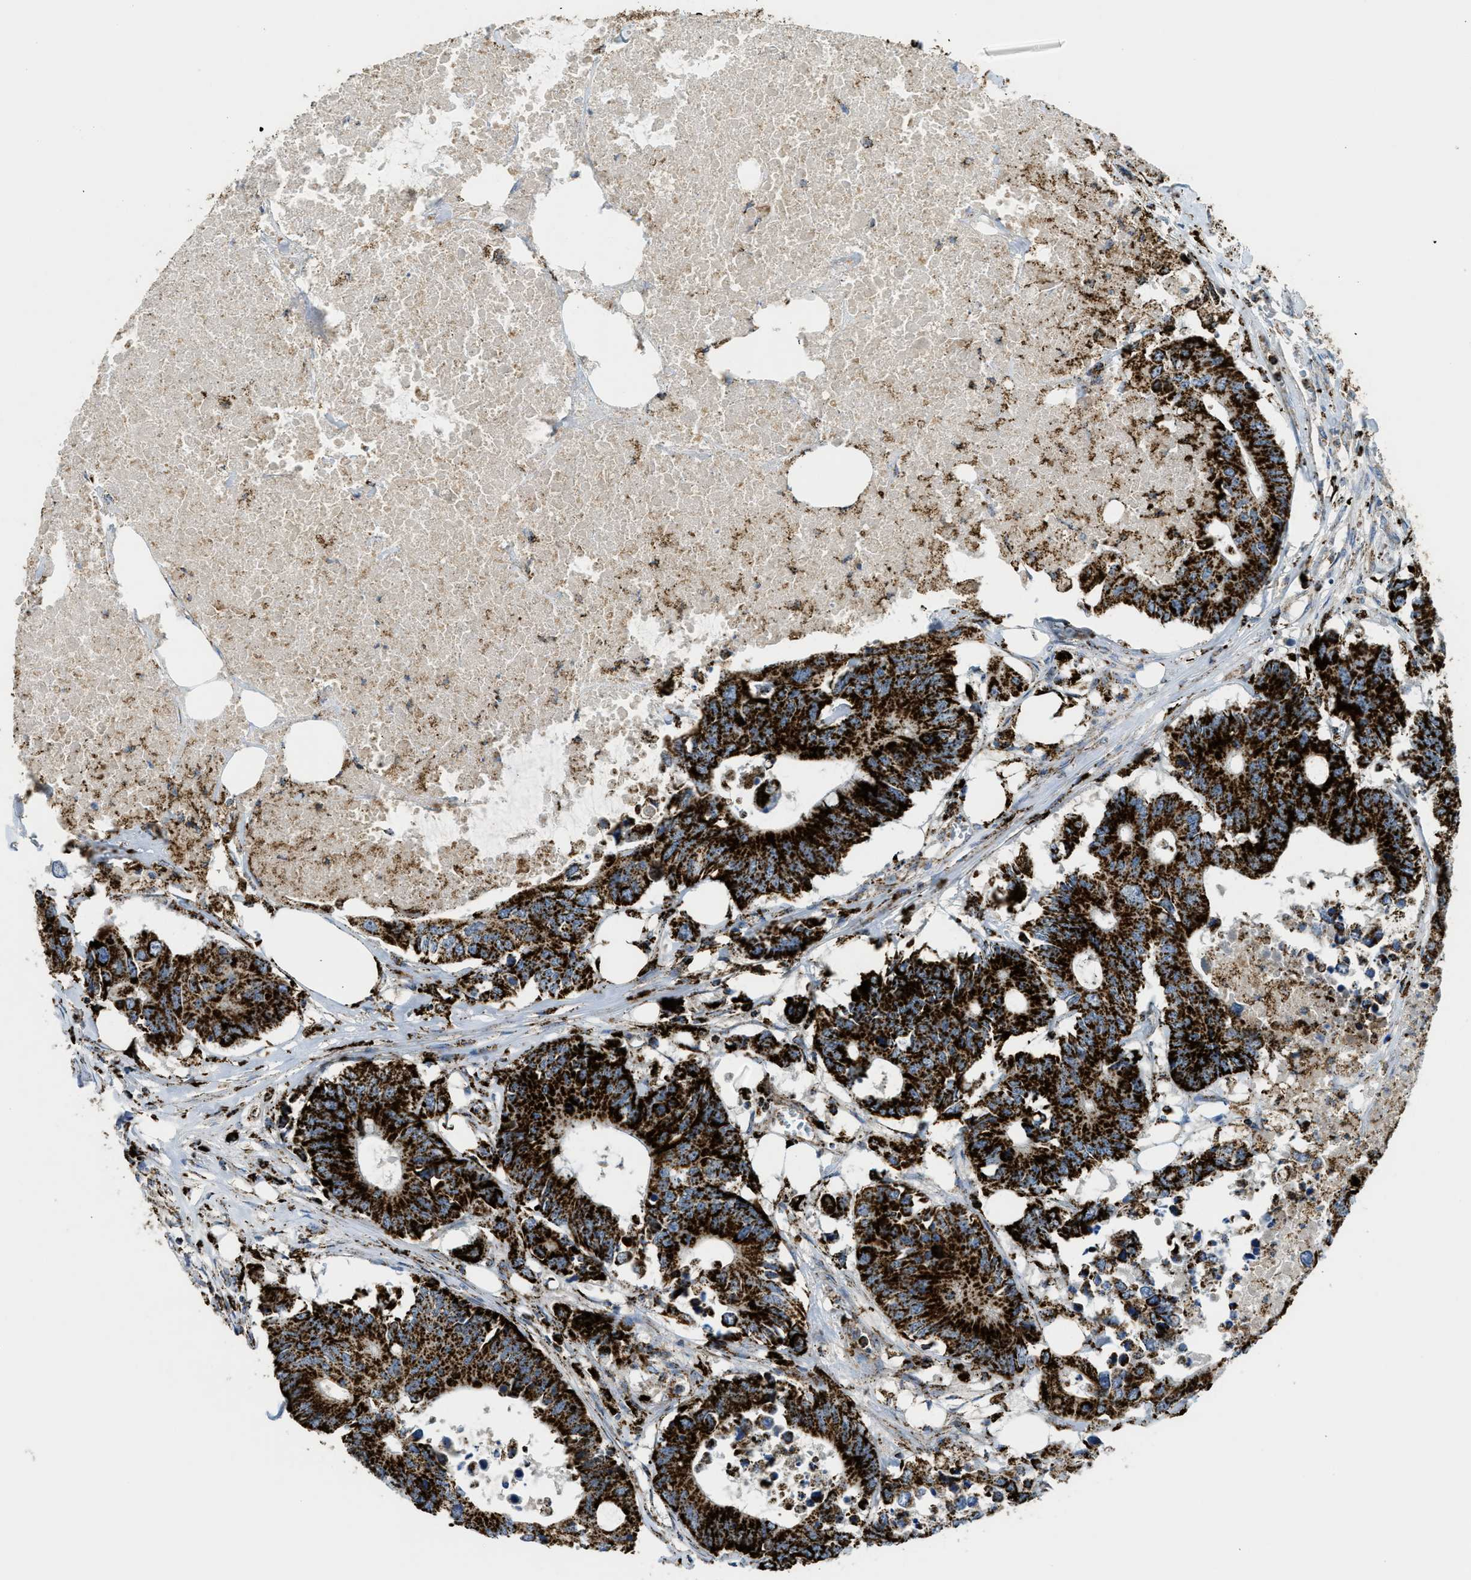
{"staining": {"intensity": "strong", "quantity": ">75%", "location": "cytoplasmic/membranous"}, "tissue": "colorectal cancer", "cell_type": "Tumor cells", "image_type": "cancer", "snomed": [{"axis": "morphology", "description": "Adenocarcinoma, NOS"}, {"axis": "topography", "description": "Colon"}], "caption": "Protein staining of colorectal cancer tissue demonstrates strong cytoplasmic/membranous positivity in about >75% of tumor cells.", "gene": "SQOR", "patient": {"sex": "male", "age": 71}}